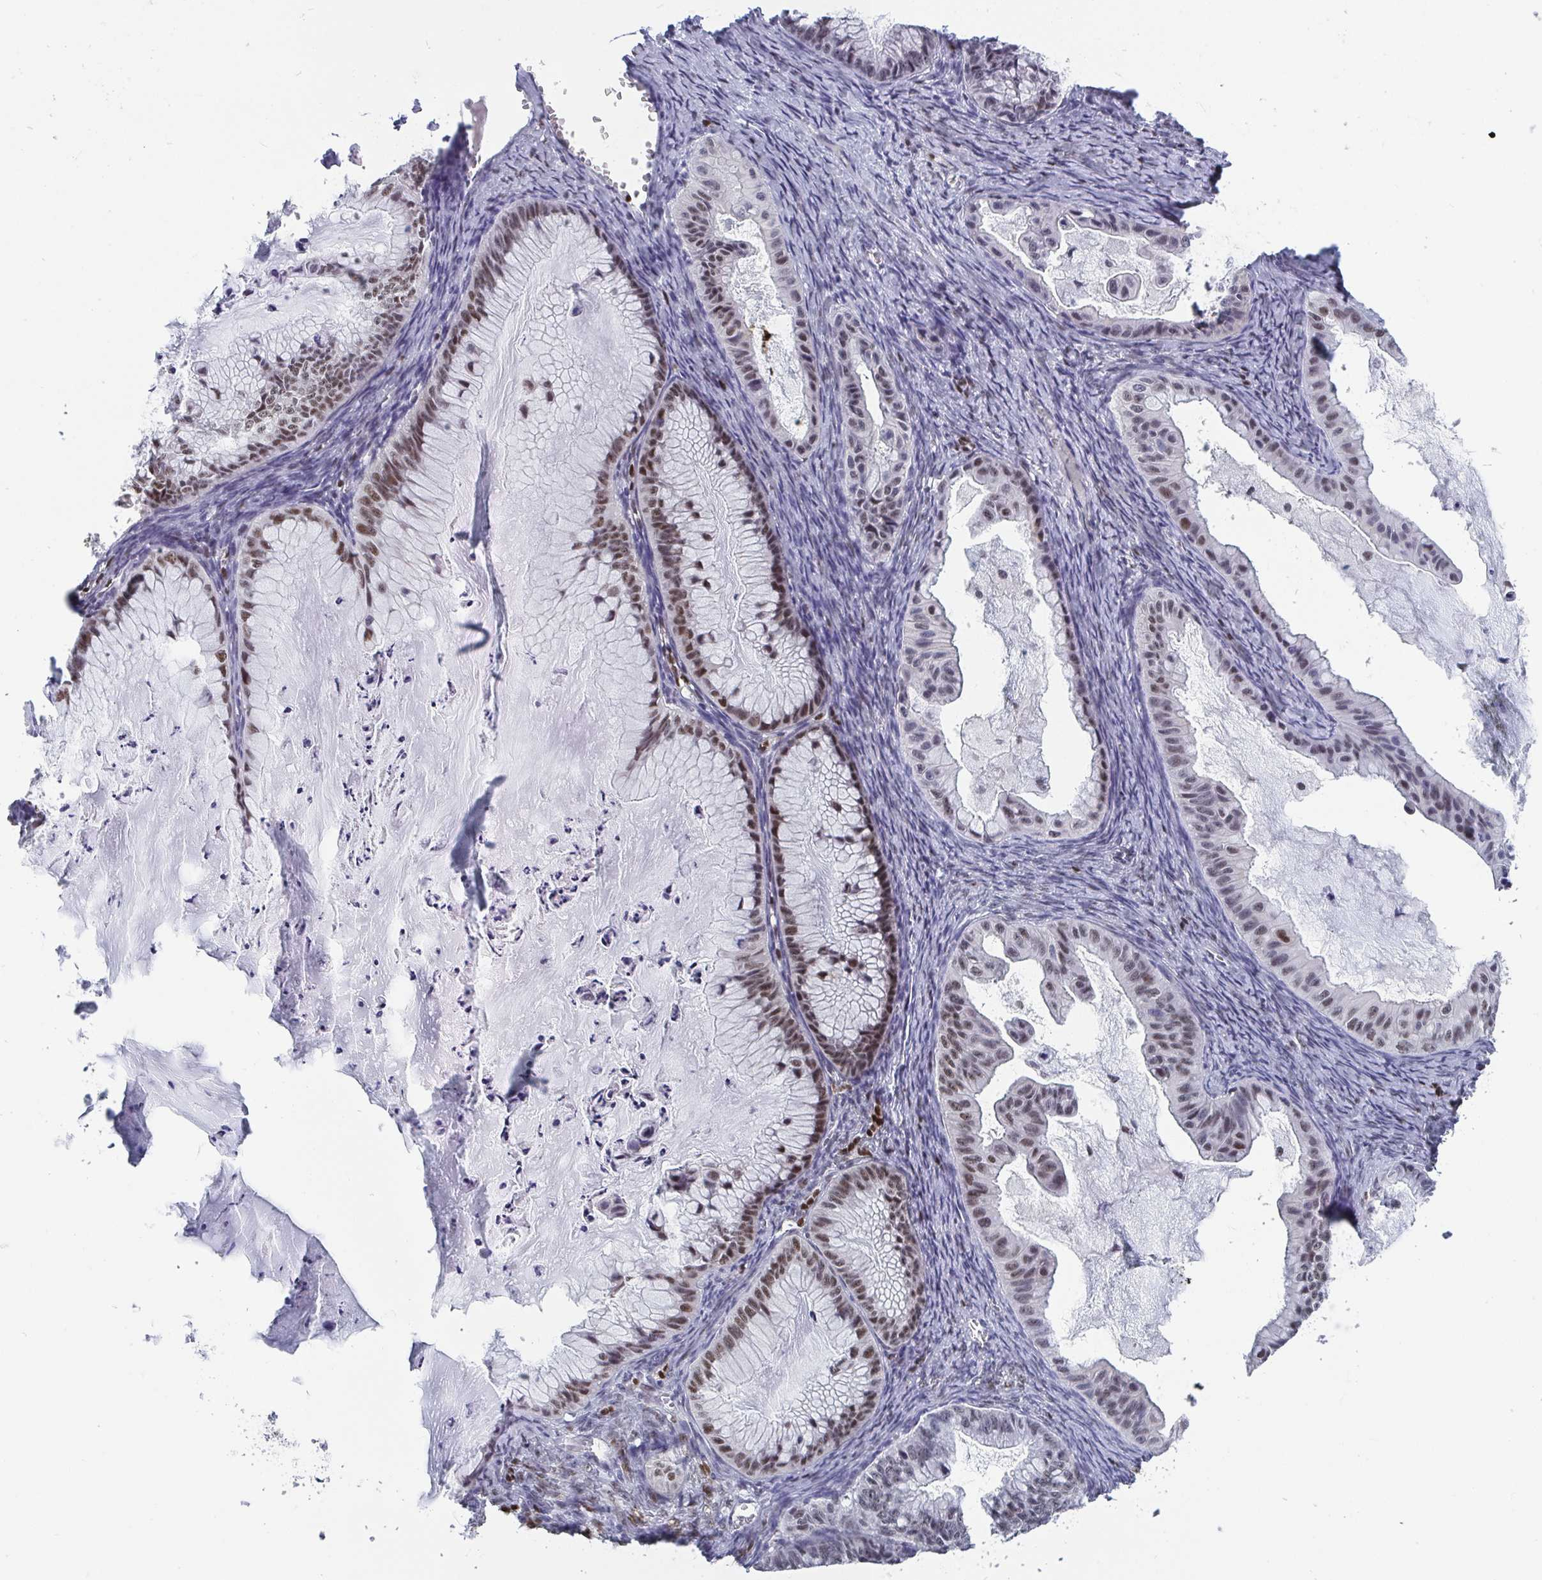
{"staining": {"intensity": "moderate", "quantity": ">75%", "location": "nuclear"}, "tissue": "ovarian cancer", "cell_type": "Tumor cells", "image_type": "cancer", "snomed": [{"axis": "morphology", "description": "Cystadenocarcinoma, mucinous, NOS"}, {"axis": "topography", "description": "Ovary"}], "caption": "IHC of ovarian cancer (mucinous cystadenocarcinoma) reveals medium levels of moderate nuclear positivity in about >75% of tumor cells. Nuclei are stained in blue.", "gene": "JDP2", "patient": {"sex": "female", "age": 72}}